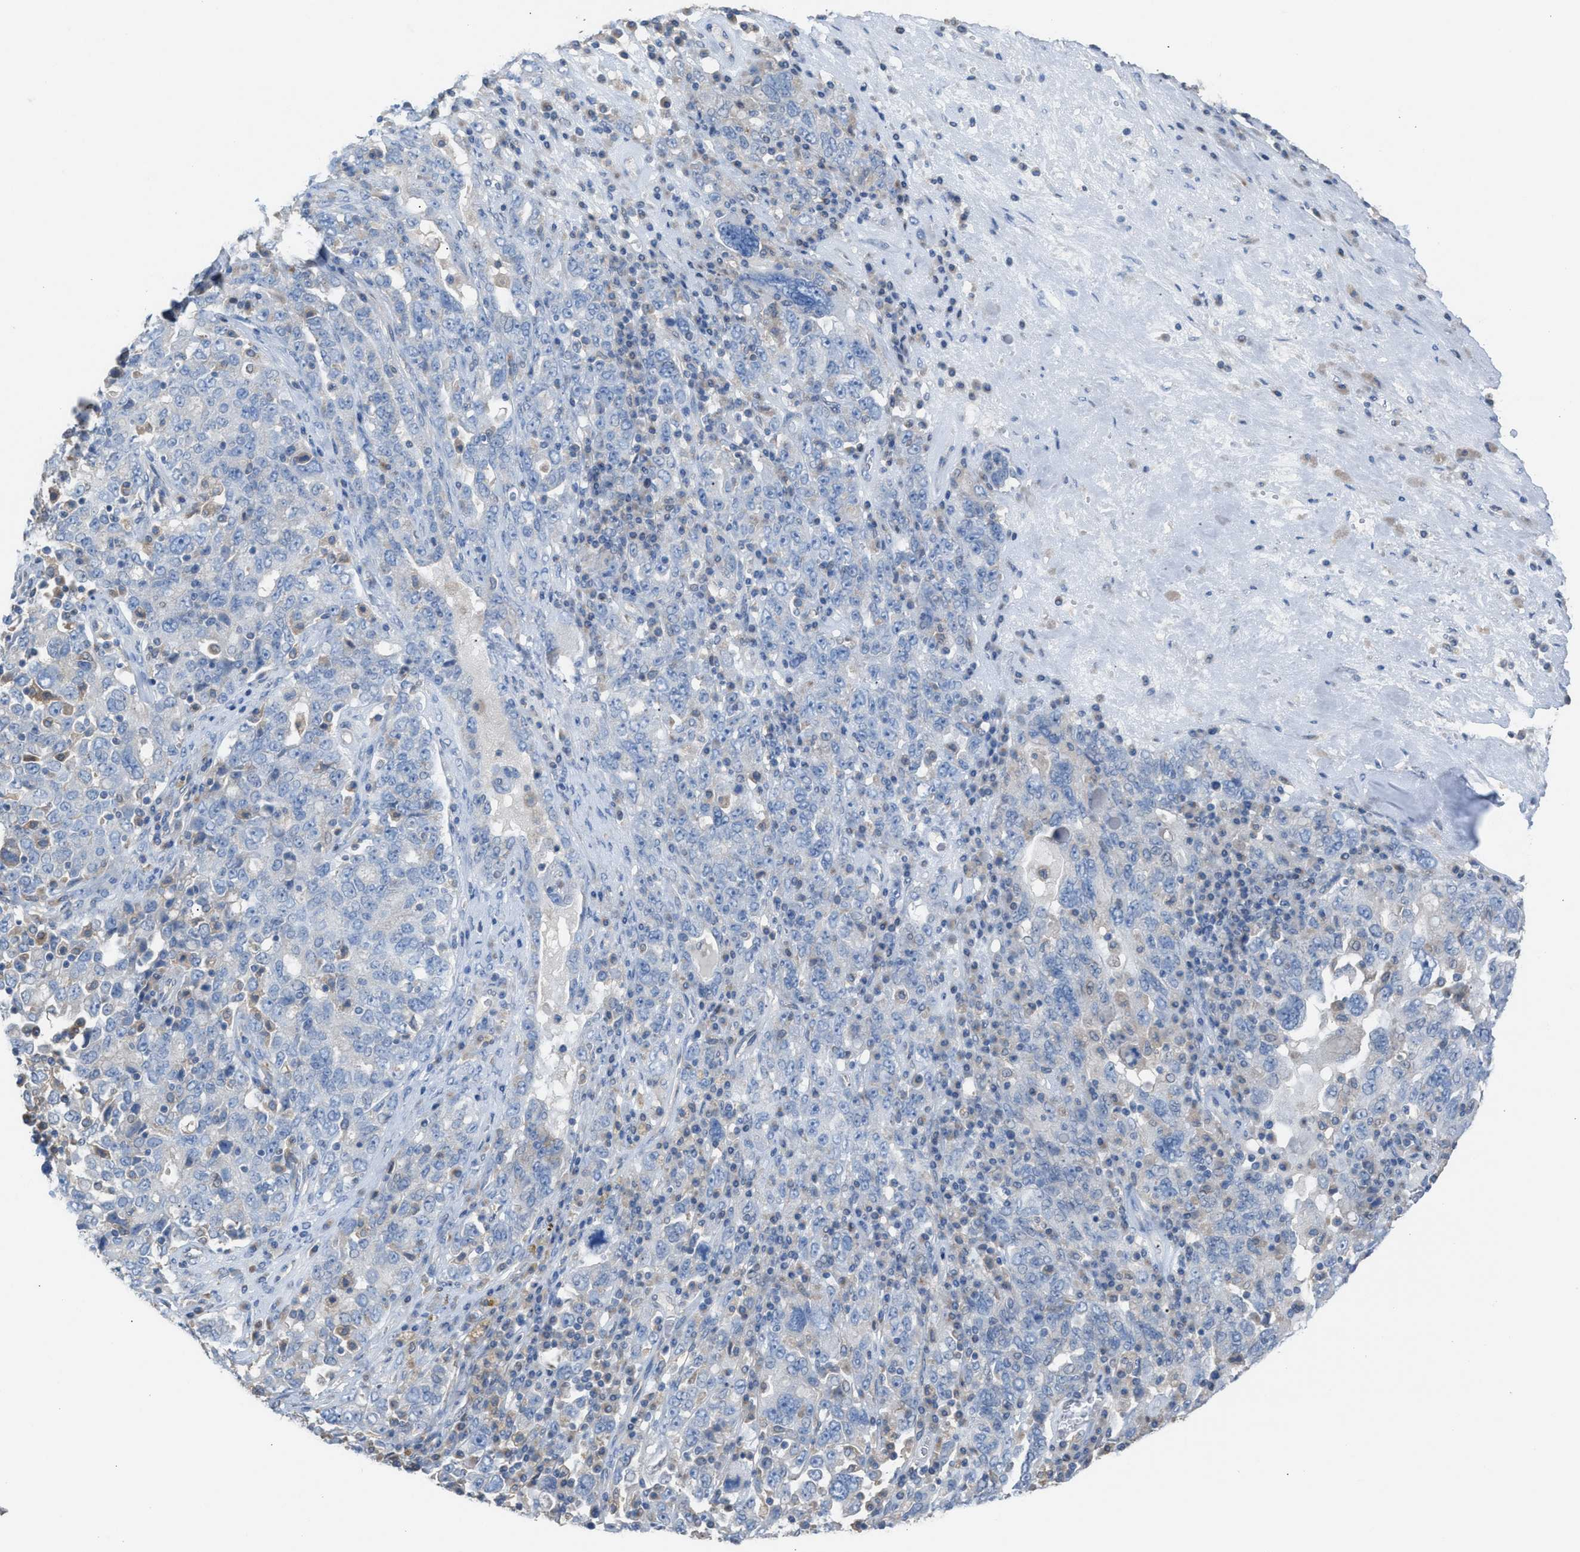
{"staining": {"intensity": "negative", "quantity": "none", "location": "none"}, "tissue": "ovarian cancer", "cell_type": "Tumor cells", "image_type": "cancer", "snomed": [{"axis": "morphology", "description": "Carcinoma, endometroid"}, {"axis": "topography", "description": "Ovary"}], "caption": "Immunohistochemical staining of human ovarian cancer (endometroid carcinoma) displays no significant staining in tumor cells. (DAB IHC visualized using brightfield microscopy, high magnification).", "gene": "NQO2", "patient": {"sex": "female", "age": 62}}